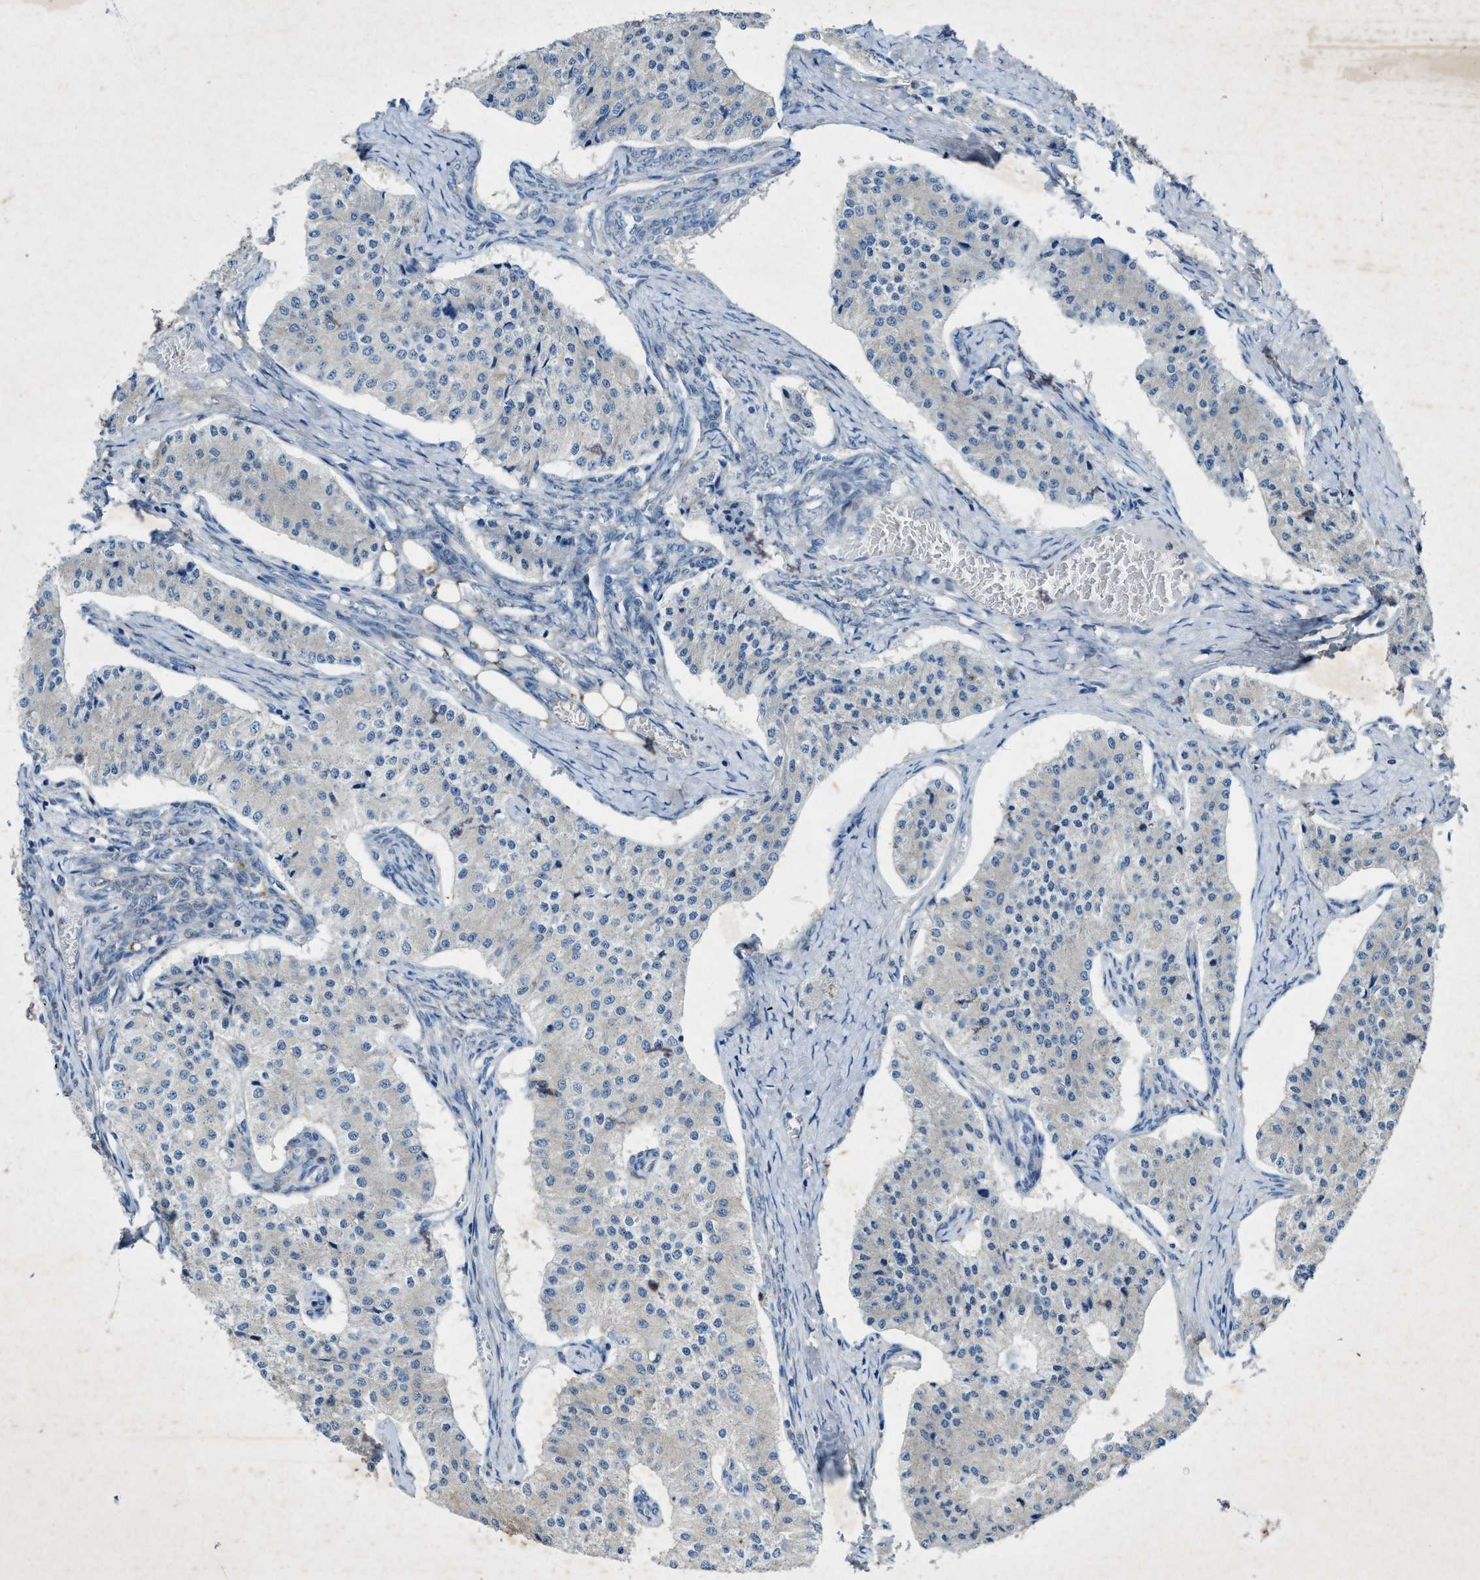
{"staining": {"intensity": "negative", "quantity": "none", "location": "none"}, "tissue": "carcinoid", "cell_type": "Tumor cells", "image_type": "cancer", "snomed": [{"axis": "morphology", "description": "Carcinoid, malignant, NOS"}, {"axis": "topography", "description": "Colon"}], "caption": "Immunohistochemistry histopathology image of neoplastic tissue: human carcinoid stained with DAB (3,3'-diaminobenzidine) displays no significant protein expression in tumor cells.", "gene": "URGCP", "patient": {"sex": "female", "age": 52}}